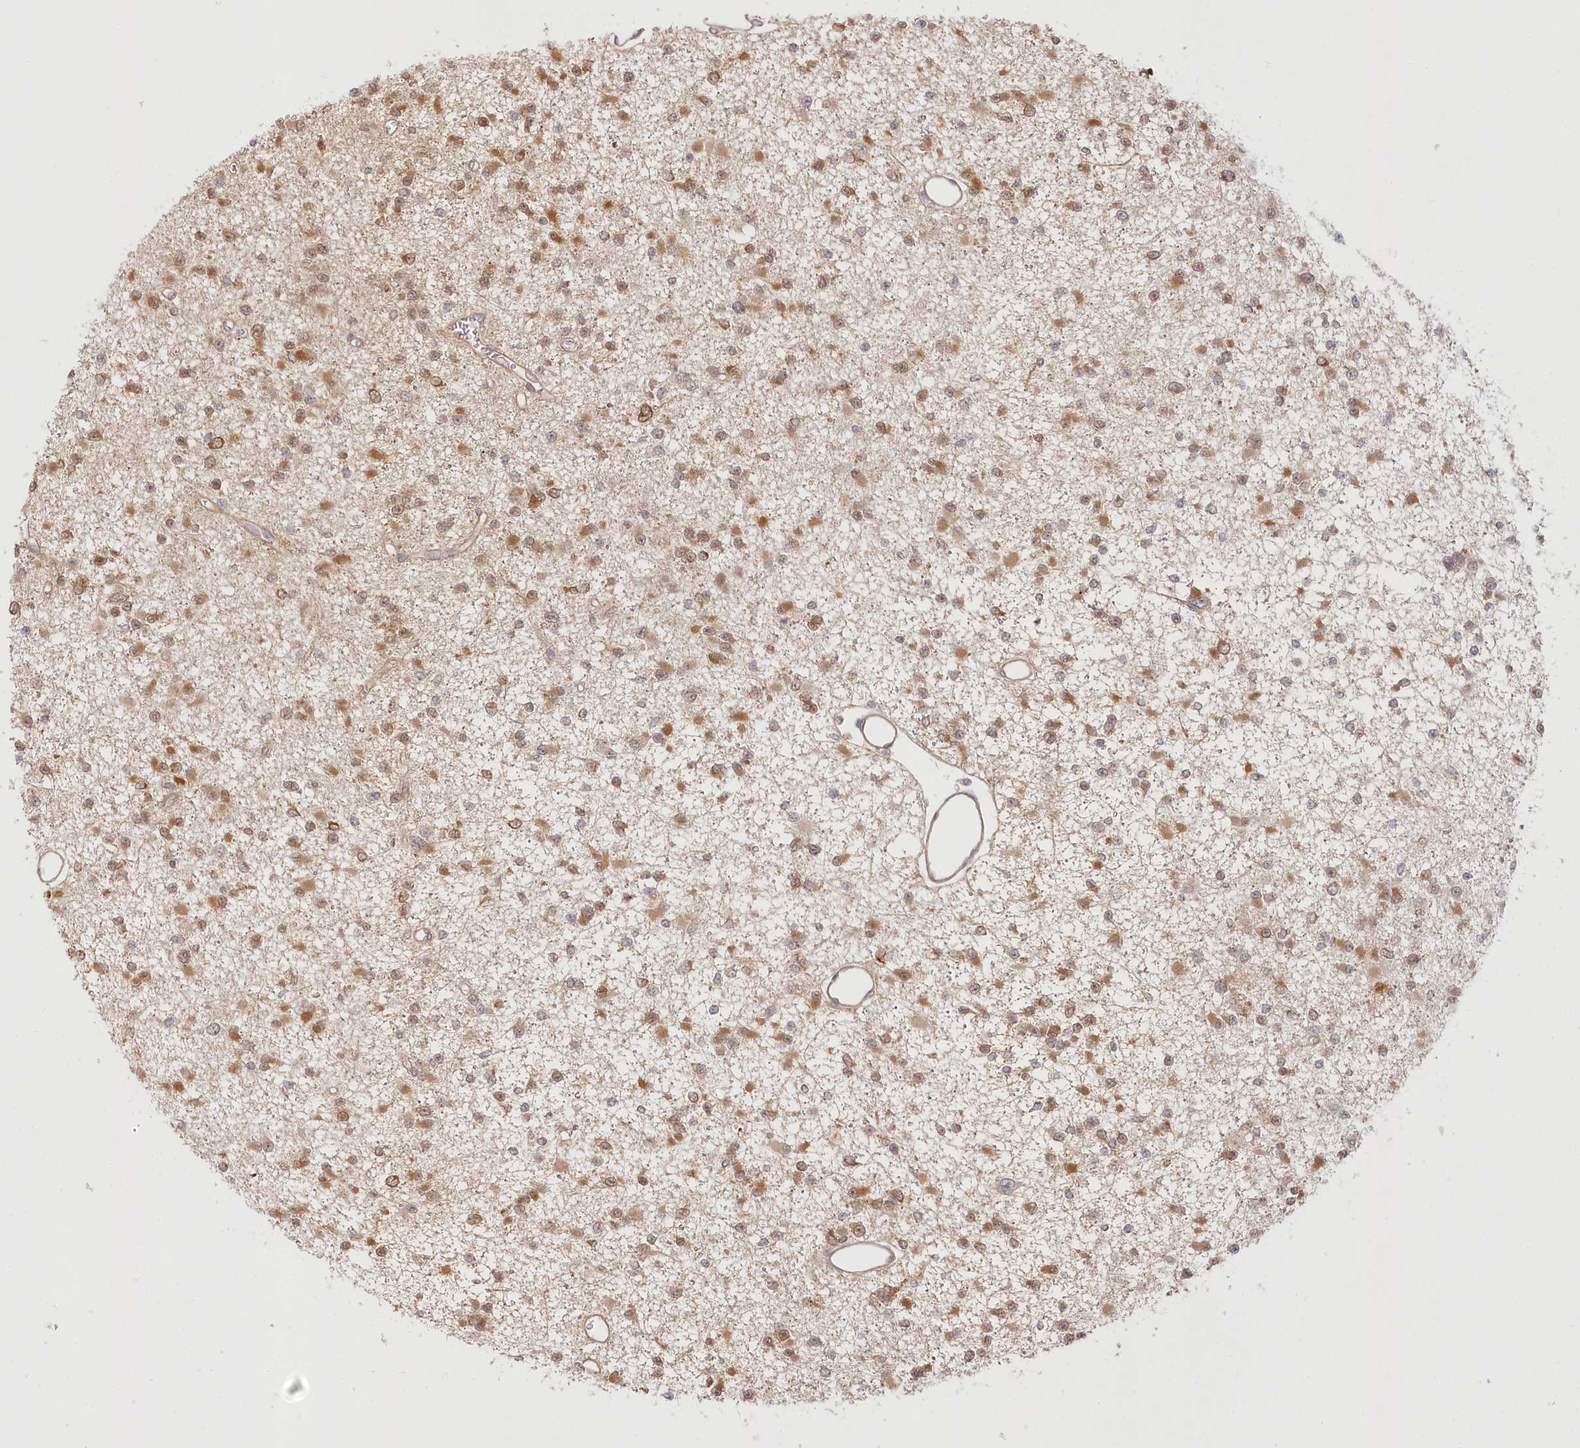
{"staining": {"intensity": "moderate", "quantity": ">75%", "location": "cytoplasmic/membranous"}, "tissue": "glioma", "cell_type": "Tumor cells", "image_type": "cancer", "snomed": [{"axis": "morphology", "description": "Glioma, malignant, Low grade"}, {"axis": "topography", "description": "Brain"}], "caption": "Immunohistochemical staining of human glioma displays medium levels of moderate cytoplasmic/membranous positivity in about >75% of tumor cells.", "gene": "INPP4B", "patient": {"sex": "female", "age": 22}}